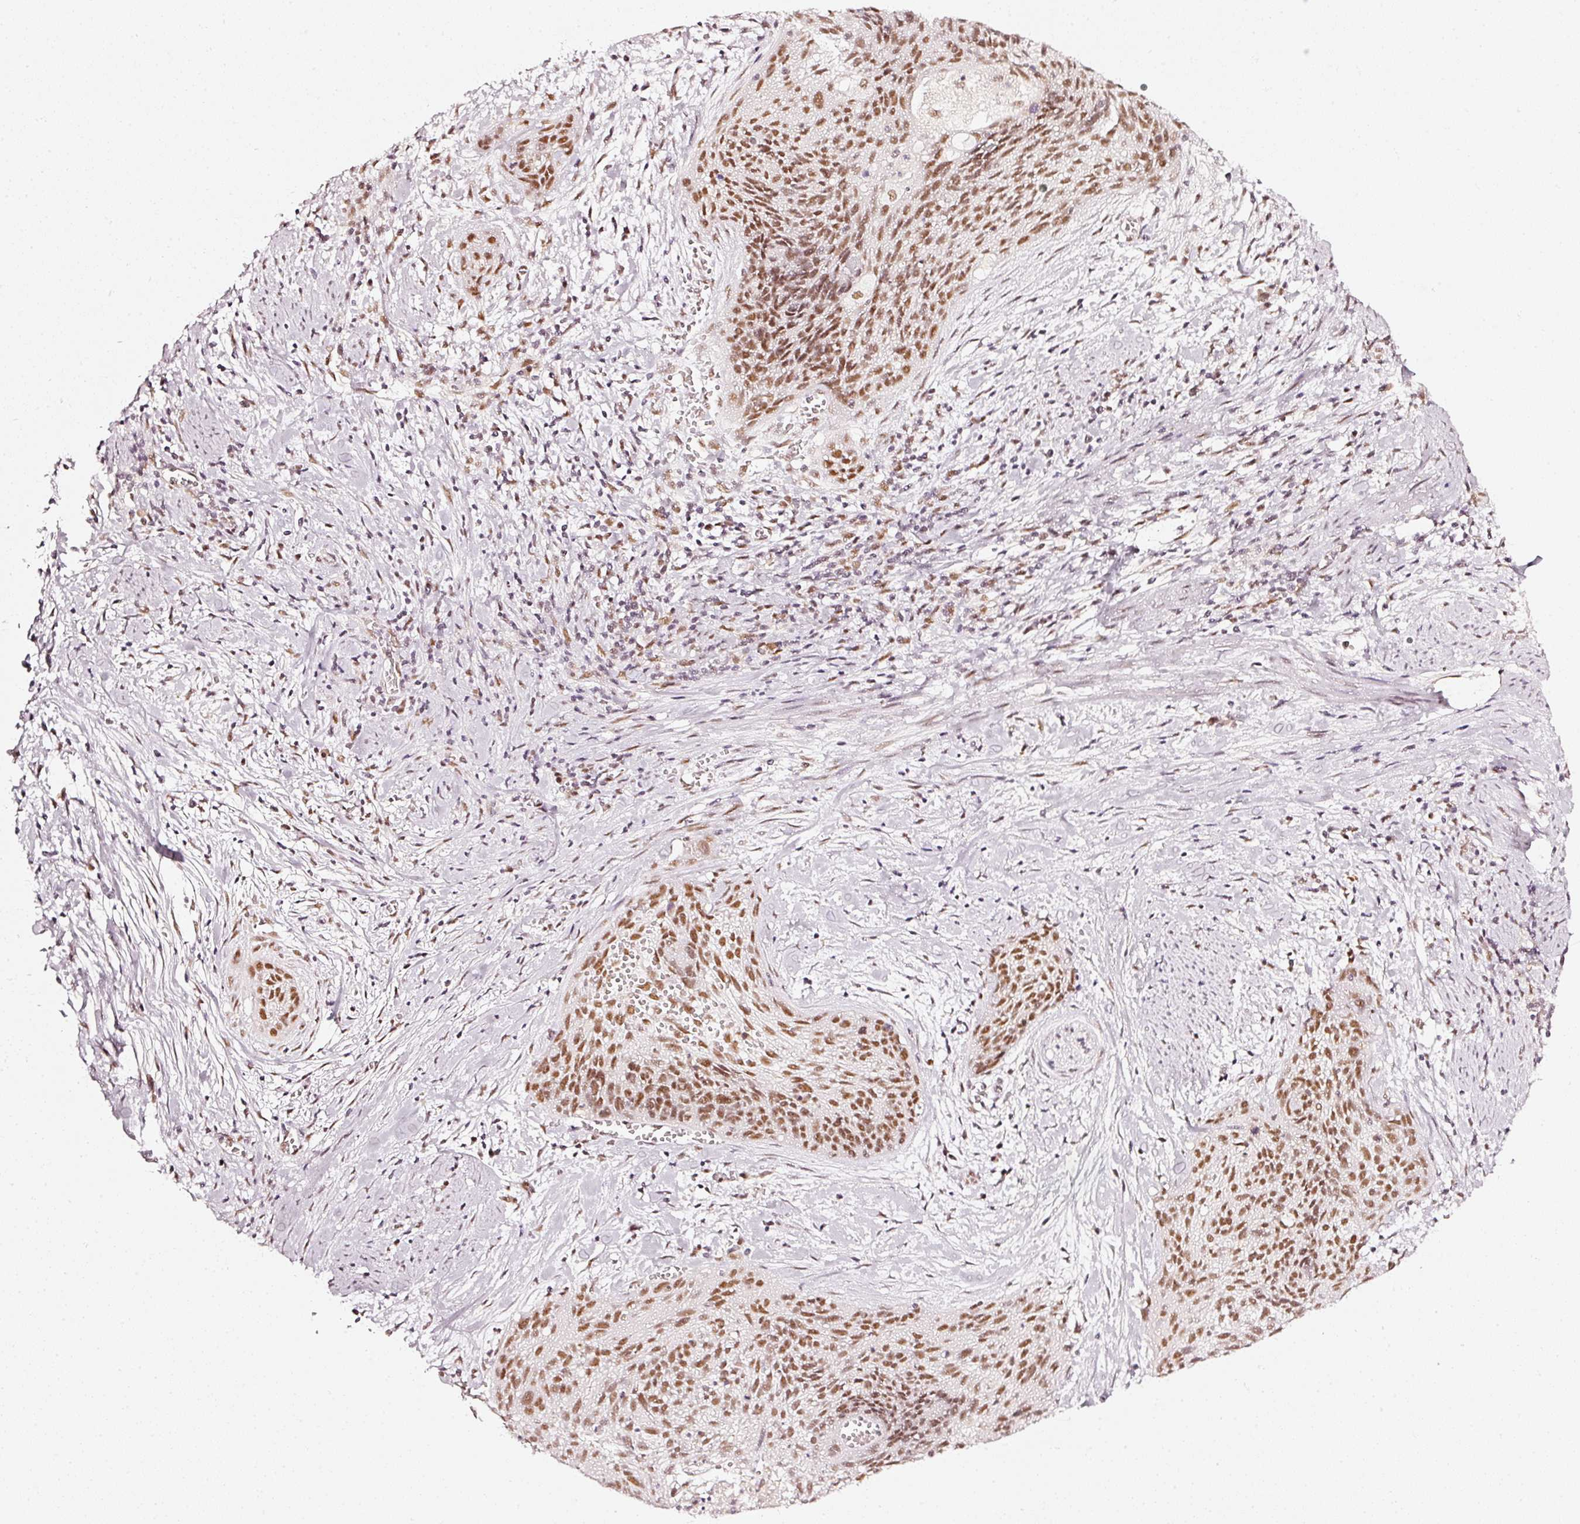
{"staining": {"intensity": "moderate", "quantity": ">75%", "location": "nuclear"}, "tissue": "cervical cancer", "cell_type": "Tumor cells", "image_type": "cancer", "snomed": [{"axis": "morphology", "description": "Squamous cell carcinoma, NOS"}, {"axis": "topography", "description": "Cervix"}], "caption": "Cervical cancer stained with DAB immunohistochemistry (IHC) reveals medium levels of moderate nuclear positivity in approximately >75% of tumor cells.", "gene": "PPP1R10", "patient": {"sex": "female", "age": 55}}